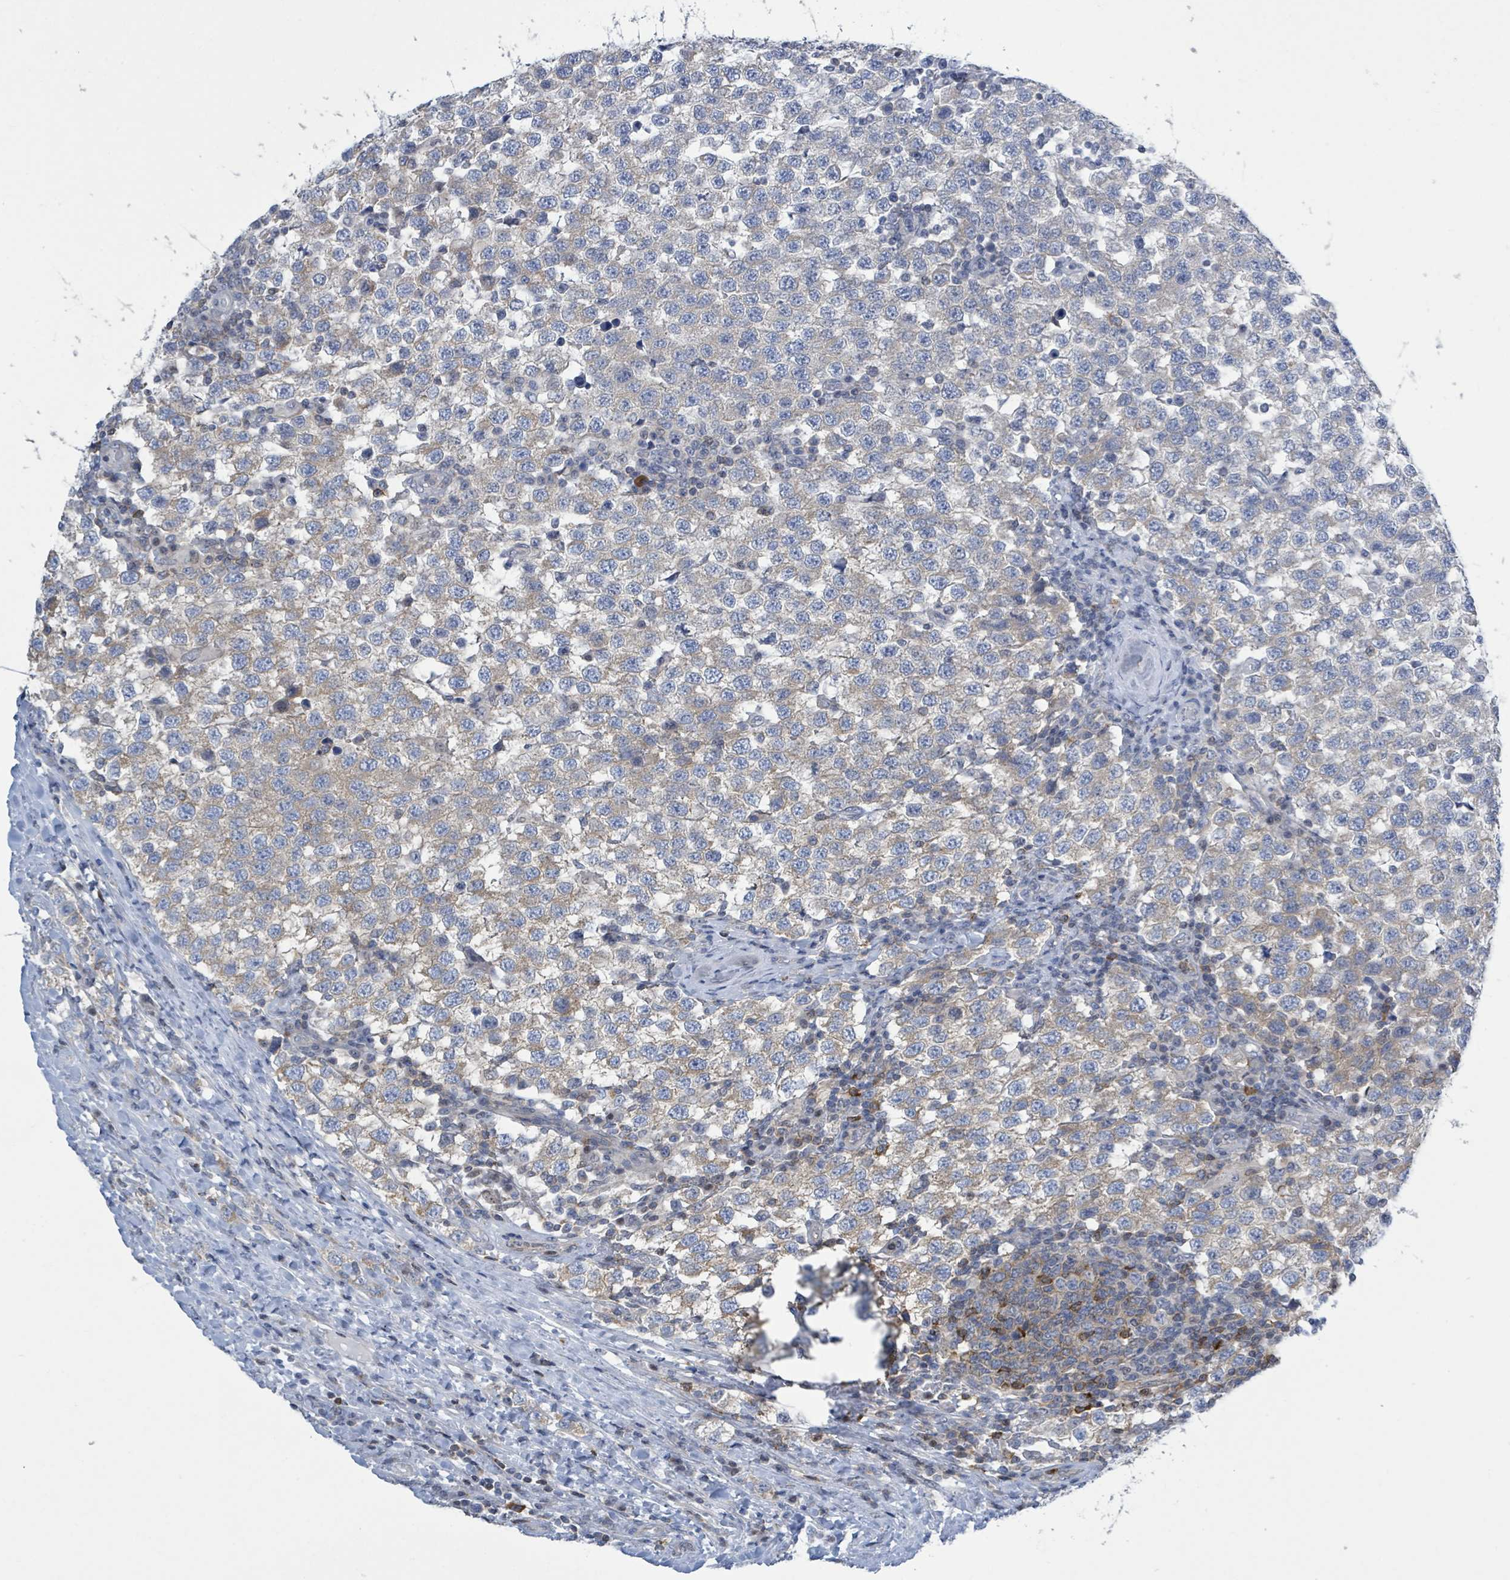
{"staining": {"intensity": "moderate", "quantity": "25%-75%", "location": "cytoplasmic/membranous"}, "tissue": "testis cancer", "cell_type": "Tumor cells", "image_type": "cancer", "snomed": [{"axis": "morphology", "description": "Seminoma, NOS"}, {"axis": "topography", "description": "Testis"}], "caption": "Testis seminoma stained for a protein (brown) shows moderate cytoplasmic/membranous positive positivity in about 25%-75% of tumor cells.", "gene": "DGKZ", "patient": {"sex": "male", "age": 34}}